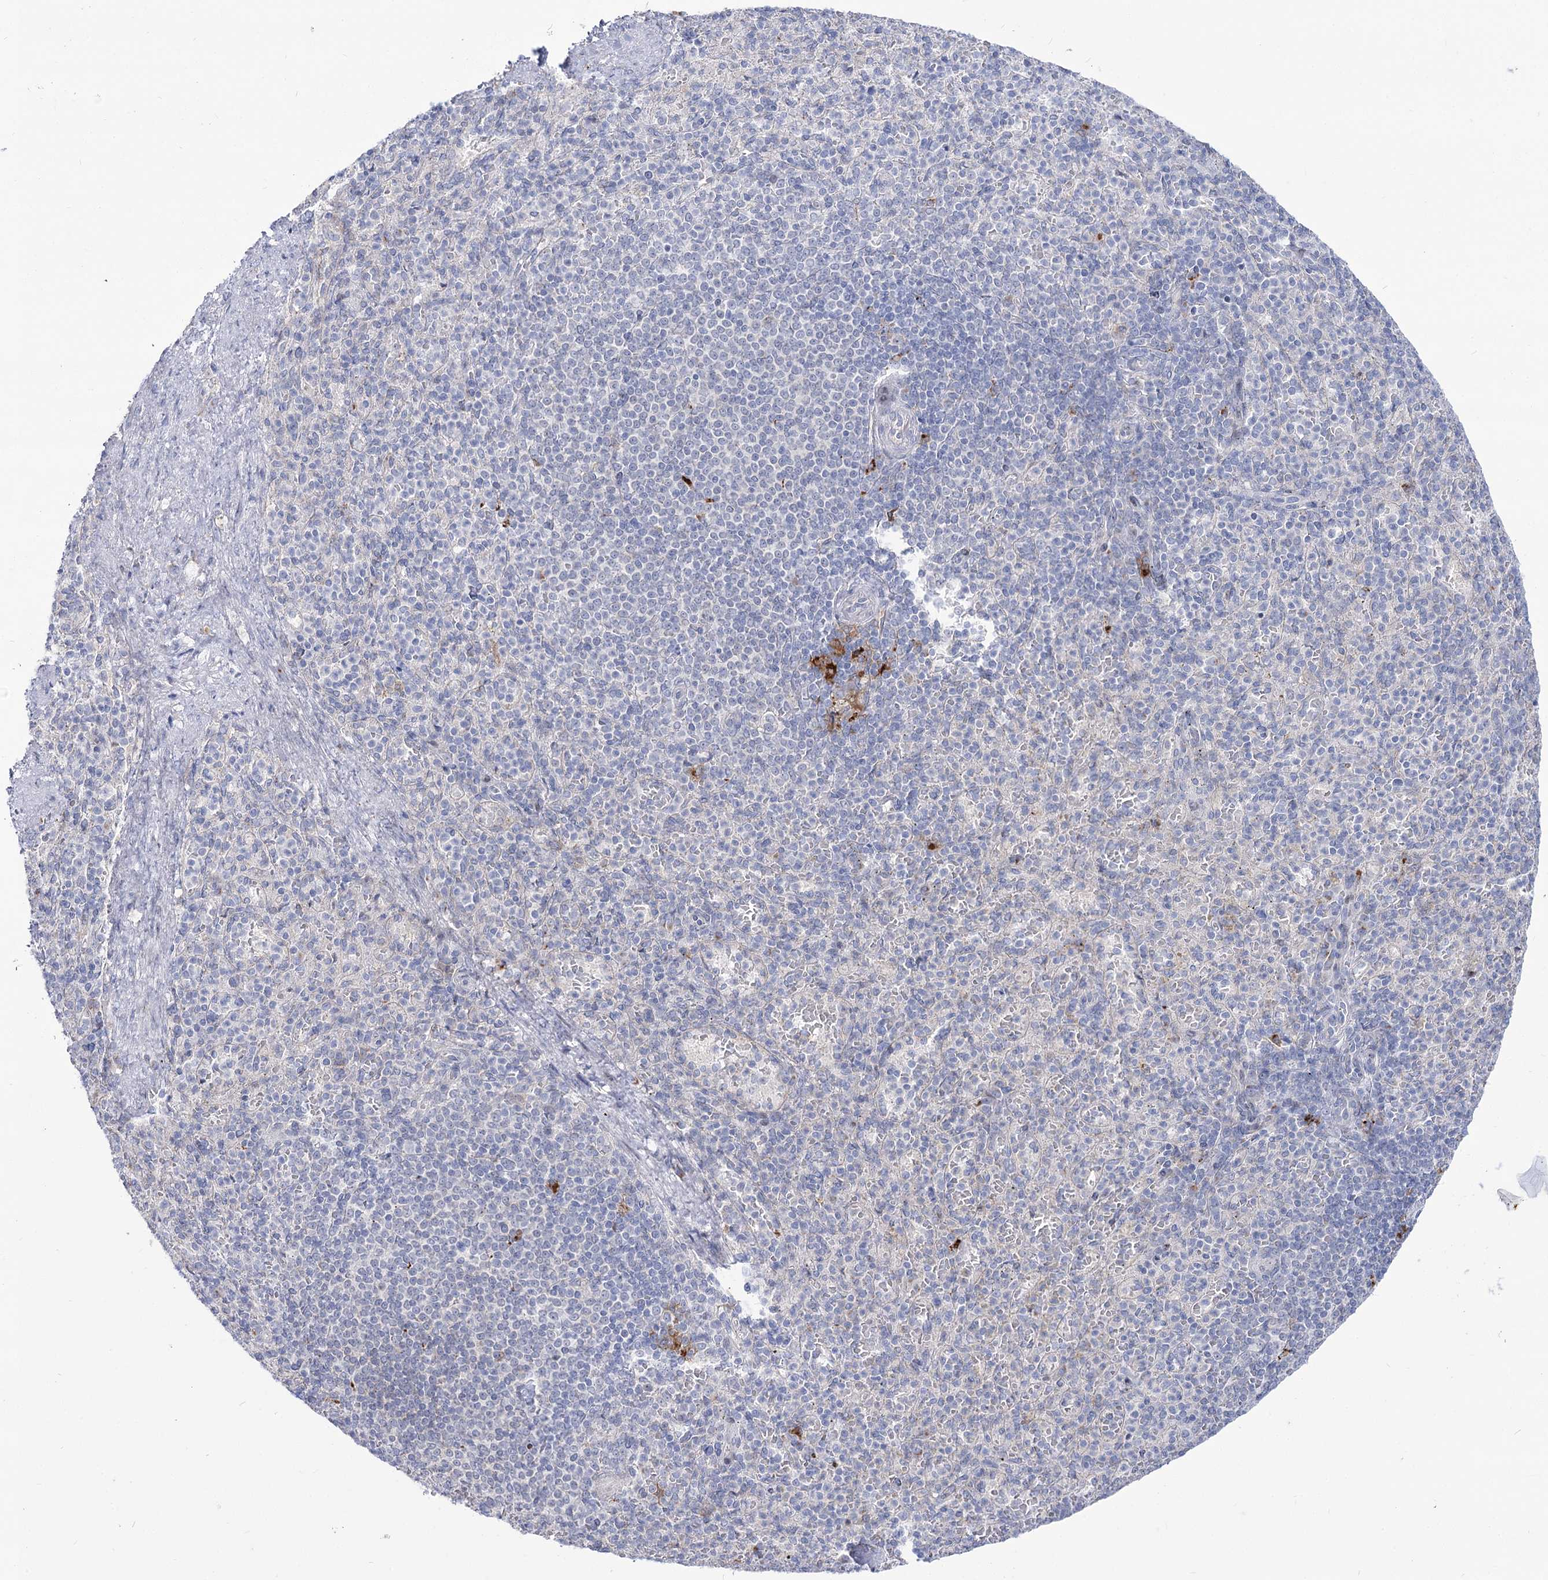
{"staining": {"intensity": "negative", "quantity": "none", "location": "none"}, "tissue": "spleen", "cell_type": "Cells in red pulp", "image_type": "normal", "snomed": [{"axis": "morphology", "description": "Normal tissue, NOS"}, {"axis": "topography", "description": "Spleen"}], "caption": "Micrograph shows no significant protein staining in cells in red pulp of unremarkable spleen. Nuclei are stained in blue.", "gene": "SUOX", "patient": {"sex": "female", "age": 74}}